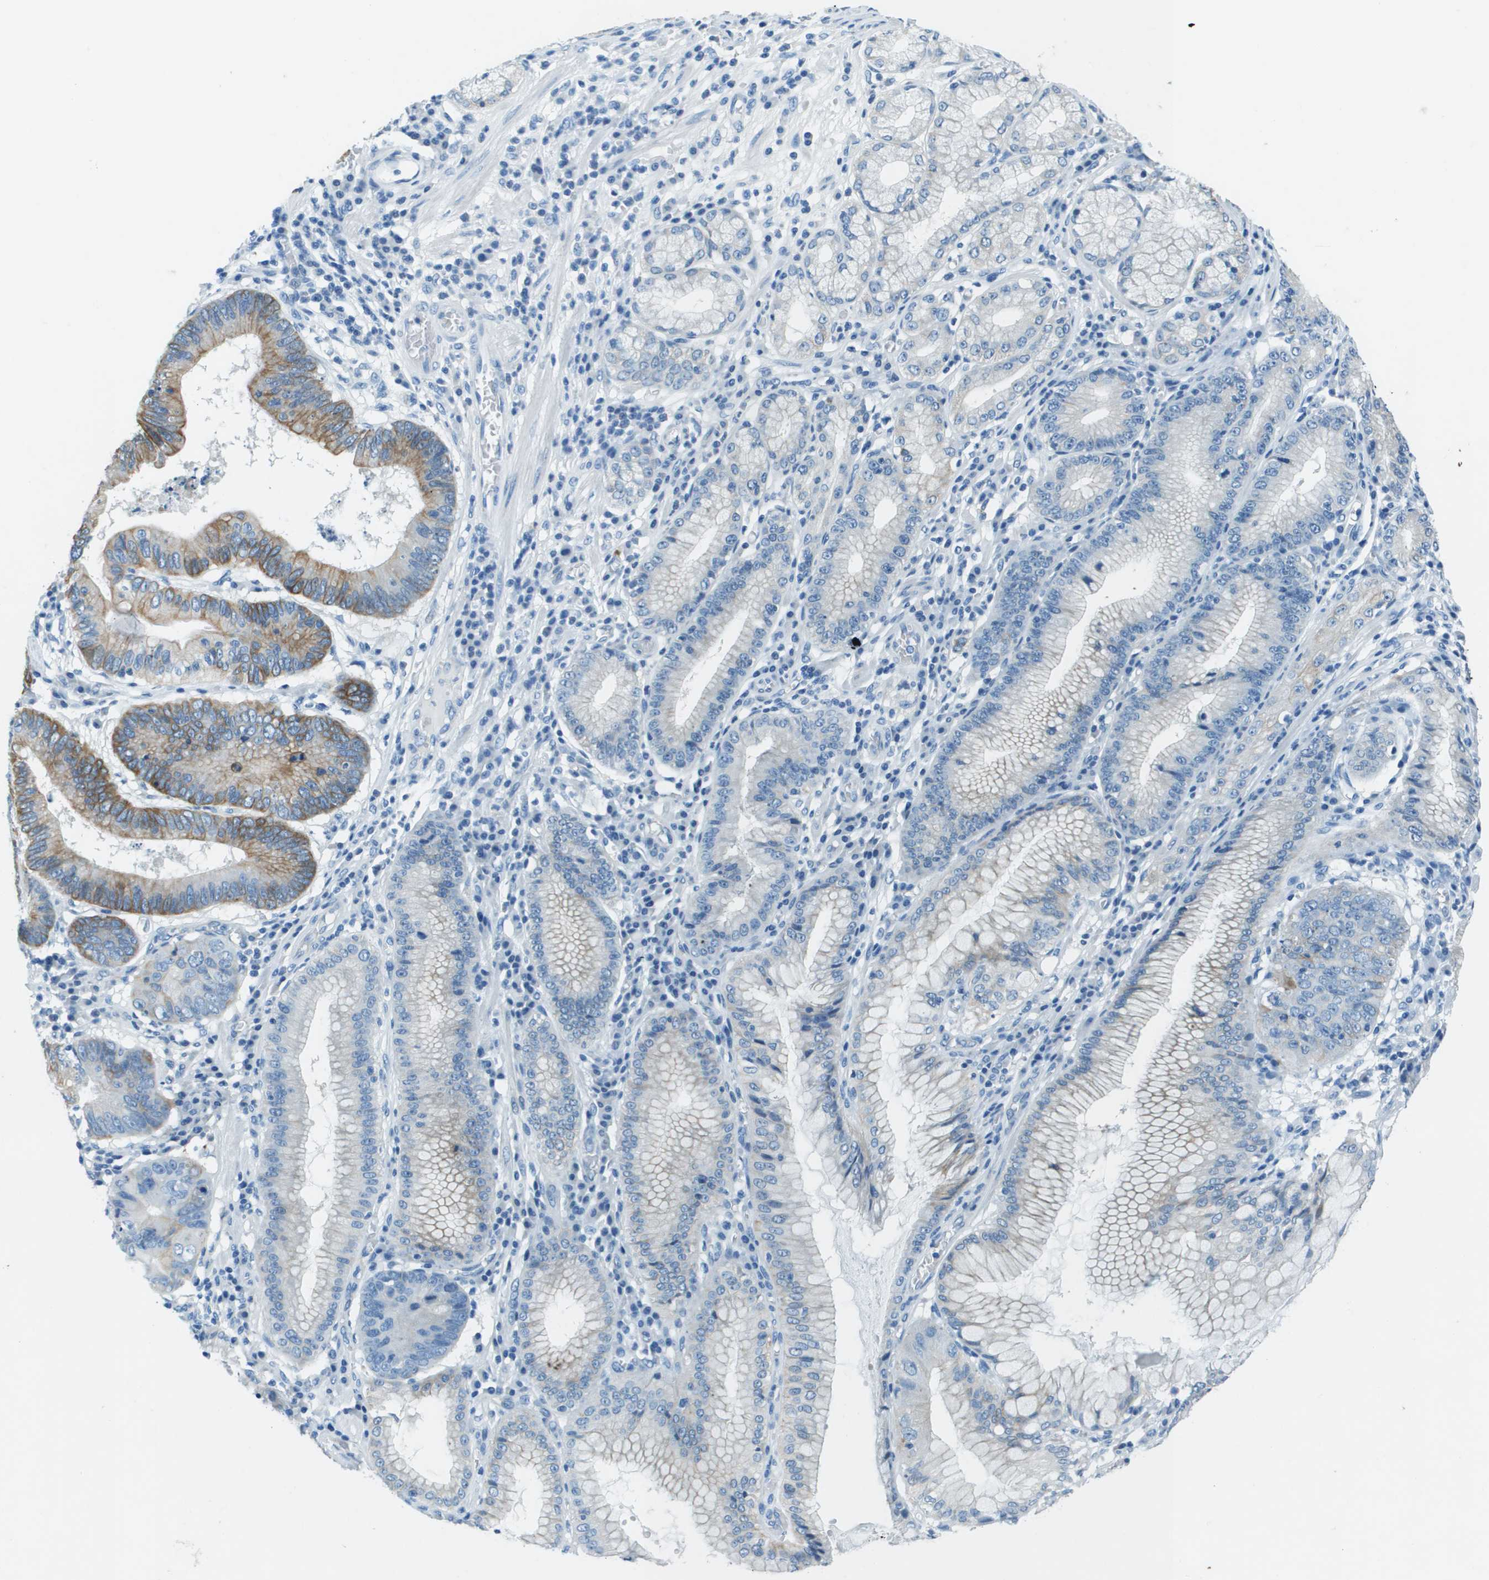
{"staining": {"intensity": "moderate", "quantity": "<25%", "location": "cytoplasmic/membranous"}, "tissue": "stomach cancer", "cell_type": "Tumor cells", "image_type": "cancer", "snomed": [{"axis": "morphology", "description": "Adenocarcinoma, NOS"}, {"axis": "topography", "description": "Stomach"}], "caption": "Tumor cells display low levels of moderate cytoplasmic/membranous positivity in about <25% of cells in stomach adenocarcinoma. Immunohistochemistry stains the protein of interest in brown and the nuclei are stained blue.", "gene": "SLC16A10", "patient": {"sex": "male", "age": 59}}